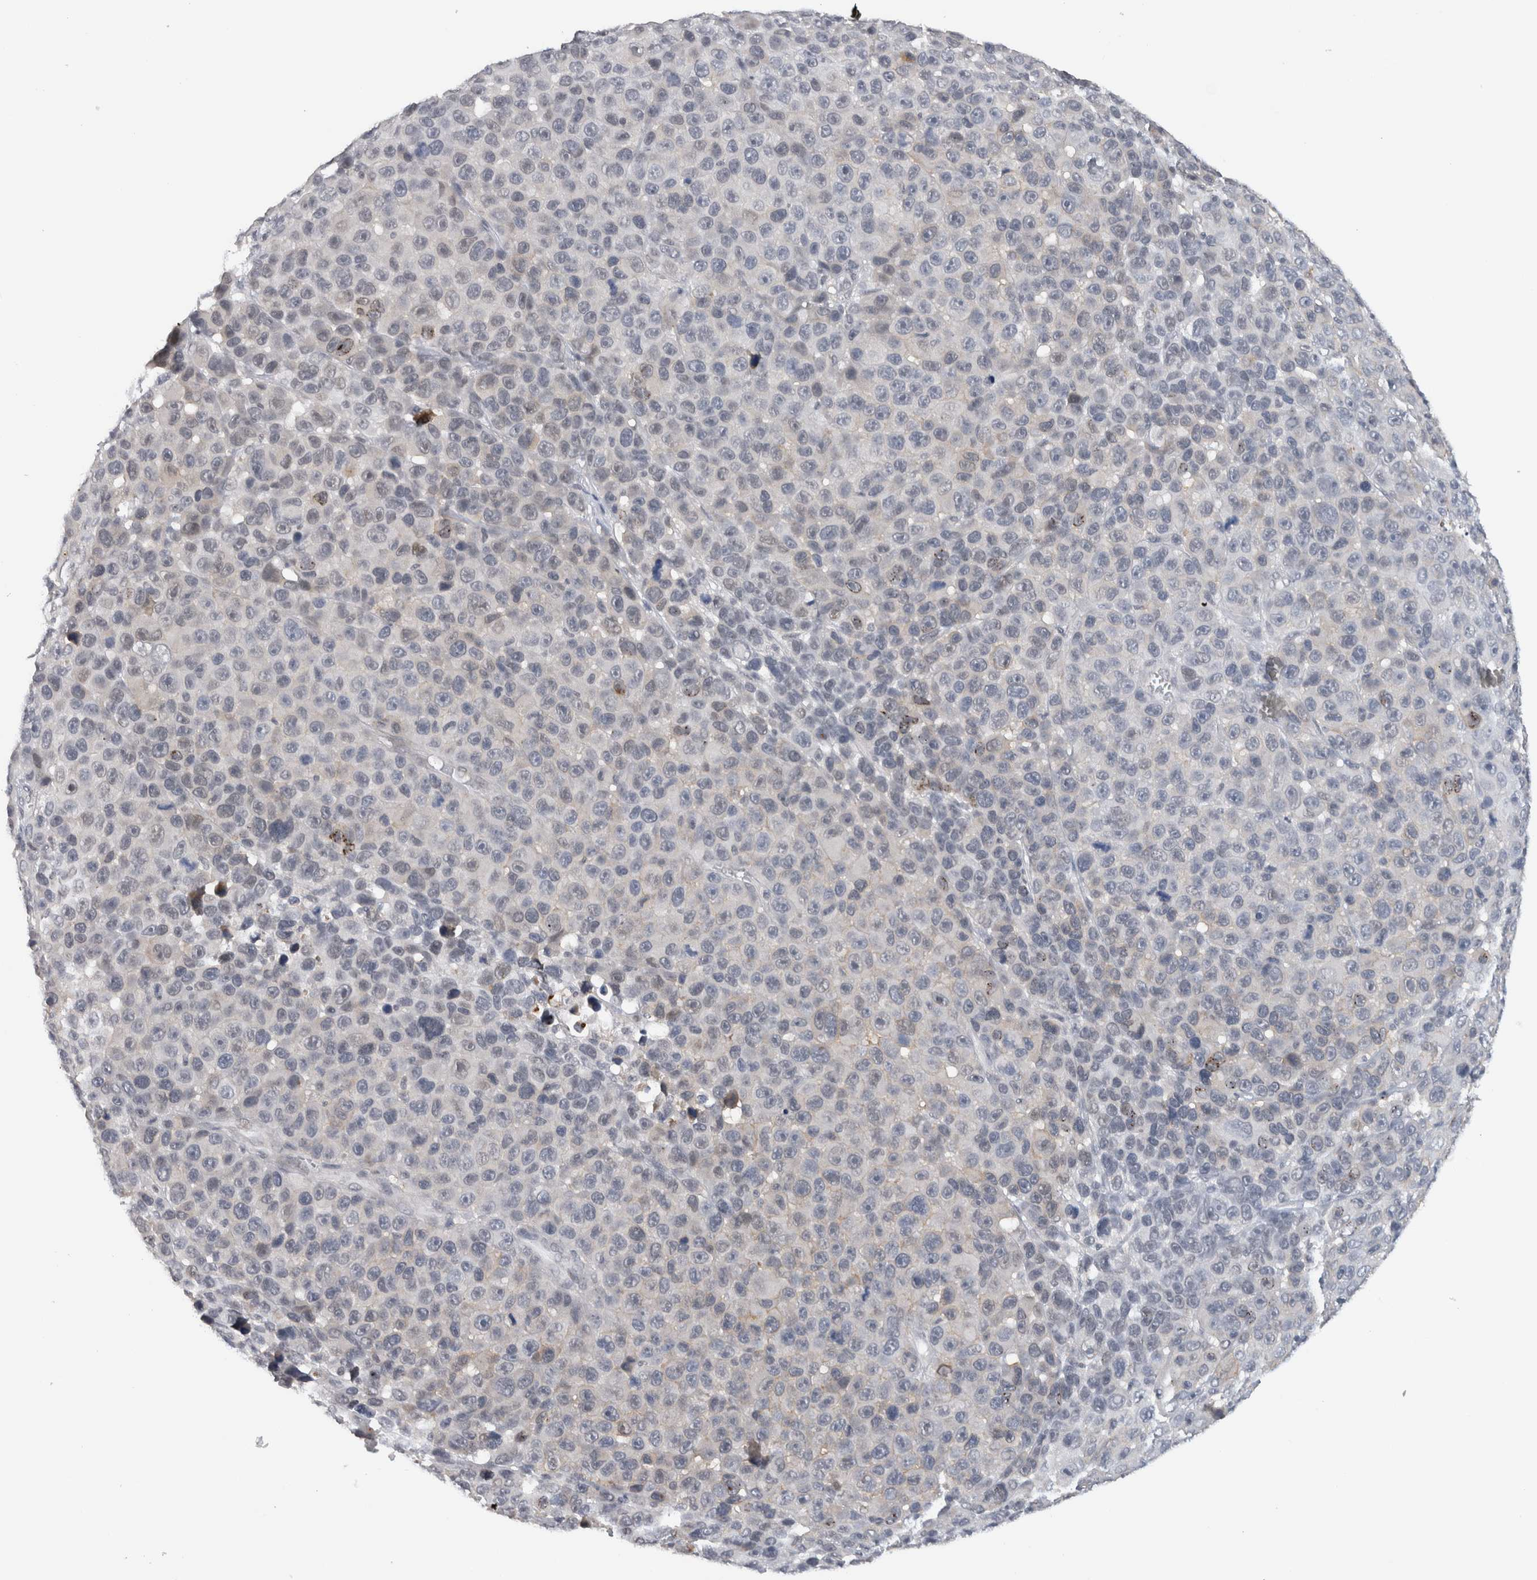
{"staining": {"intensity": "negative", "quantity": "none", "location": "none"}, "tissue": "melanoma", "cell_type": "Tumor cells", "image_type": "cancer", "snomed": [{"axis": "morphology", "description": "Malignant melanoma, NOS"}, {"axis": "topography", "description": "Skin"}], "caption": "Human malignant melanoma stained for a protein using immunohistochemistry (IHC) reveals no positivity in tumor cells.", "gene": "PRXL2A", "patient": {"sex": "male", "age": 53}}